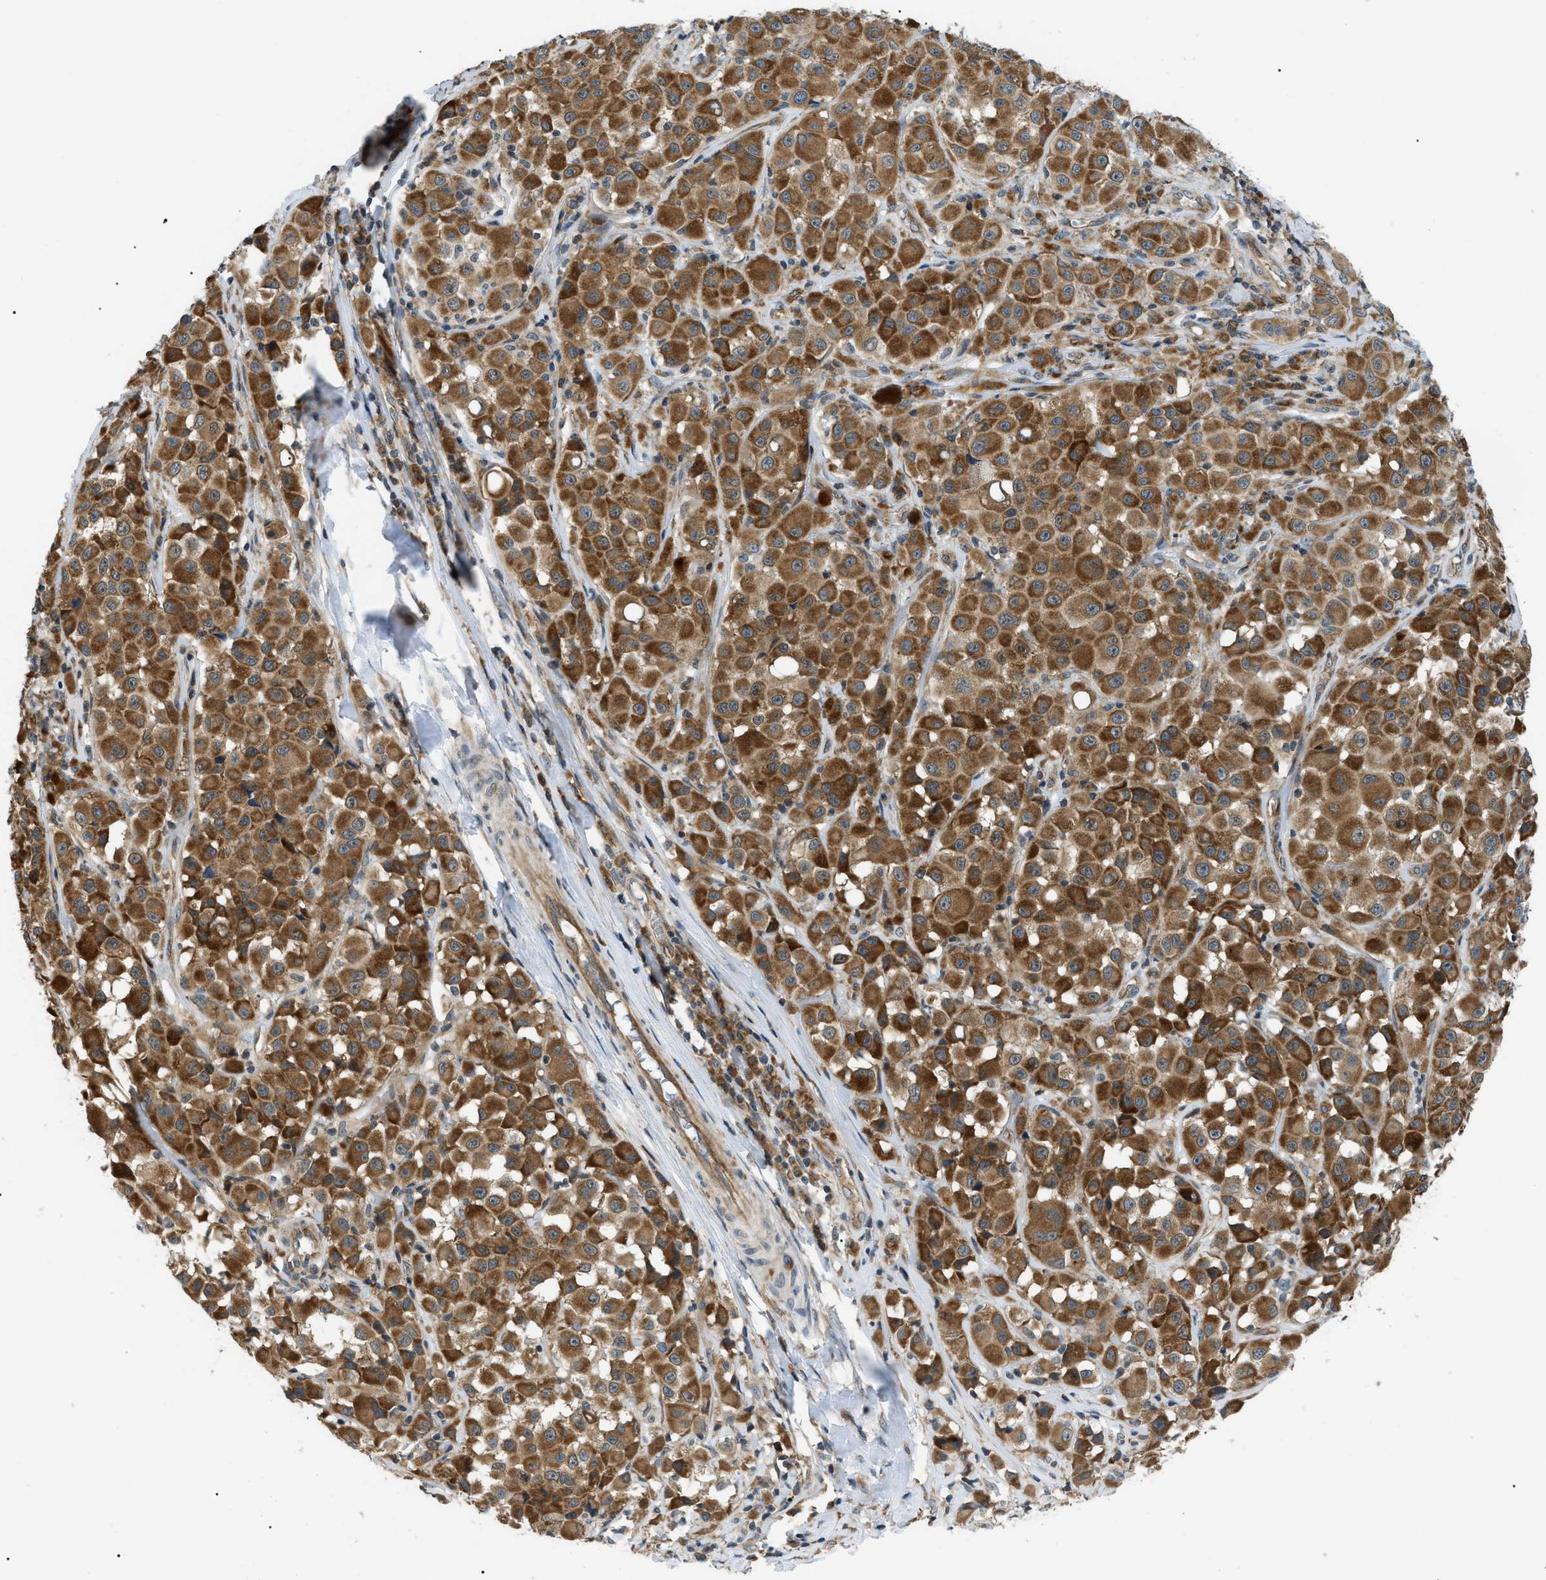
{"staining": {"intensity": "moderate", "quantity": ">75%", "location": "cytoplasmic/membranous"}, "tissue": "melanoma", "cell_type": "Tumor cells", "image_type": "cancer", "snomed": [{"axis": "morphology", "description": "Malignant melanoma, NOS"}, {"axis": "topography", "description": "Skin"}], "caption": "Melanoma was stained to show a protein in brown. There is medium levels of moderate cytoplasmic/membranous positivity in approximately >75% of tumor cells. Using DAB (brown) and hematoxylin (blue) stains, captured at high magnification using brightfield microscopy.", "gene": "SRPK1", "patient": {"sex": "male", "age": 84}}